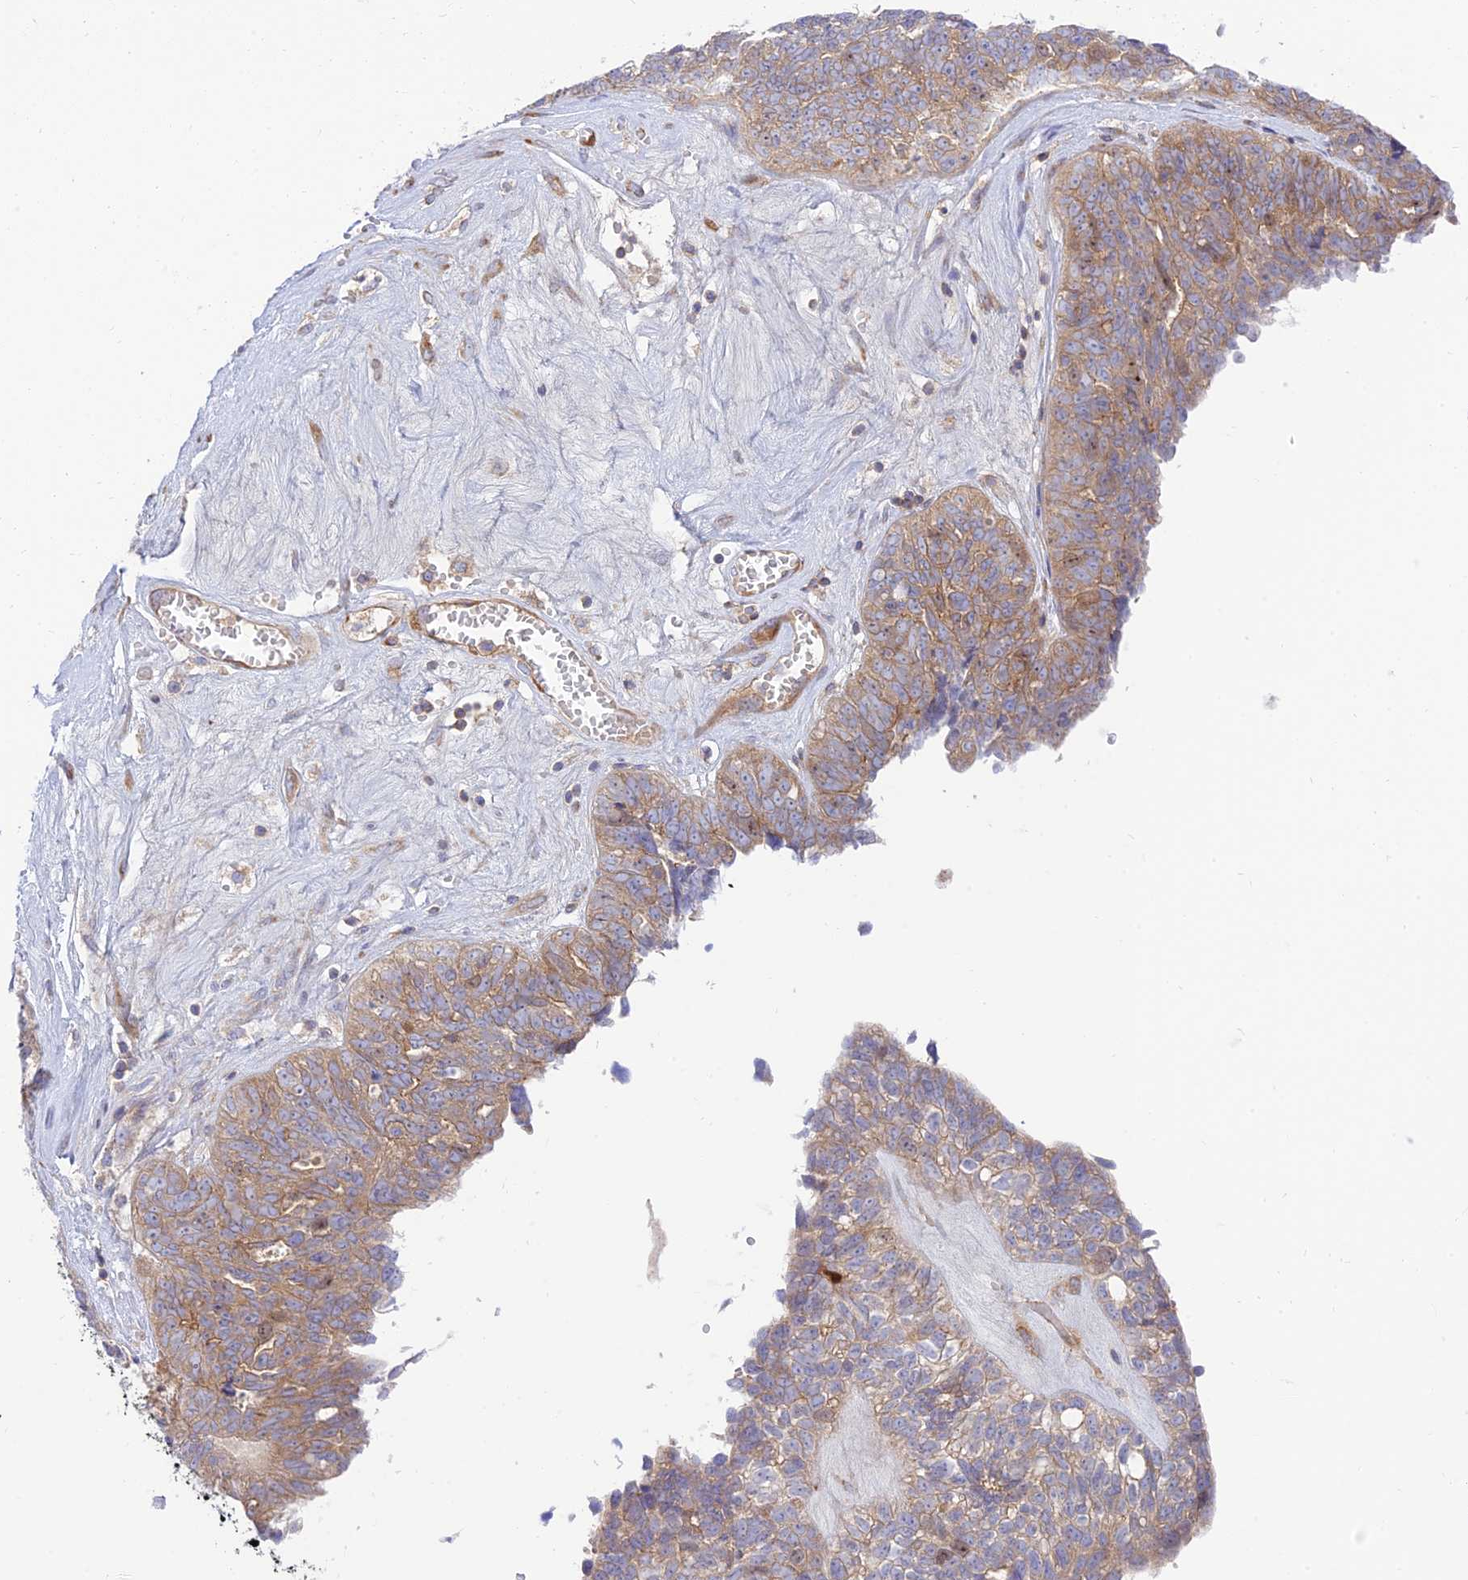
{"staining": {"intensity": "moderate", "quantity": ">75%", "location": "cytoplasmic/membranous"}, "tissue": "ovarian cancer", "cell_type": "Tumor cells", "image_type": "cancer", "snomed": [{"axis": "morphology", "description": "Cystadenocarcinoma, serous, NOS"}, {"axis": "topography", "description": "Ovary"}], "caption": "Immunohistochemistry (IHC) (DAB) staining of human serous cystadenocarcinoma (ovarian) displays moderate cytoplasmic/membranous protein expression in approximately >75% of tumor cells.", "gene": "PIMREG", "patient": {"sex": "female", "age": 79}}